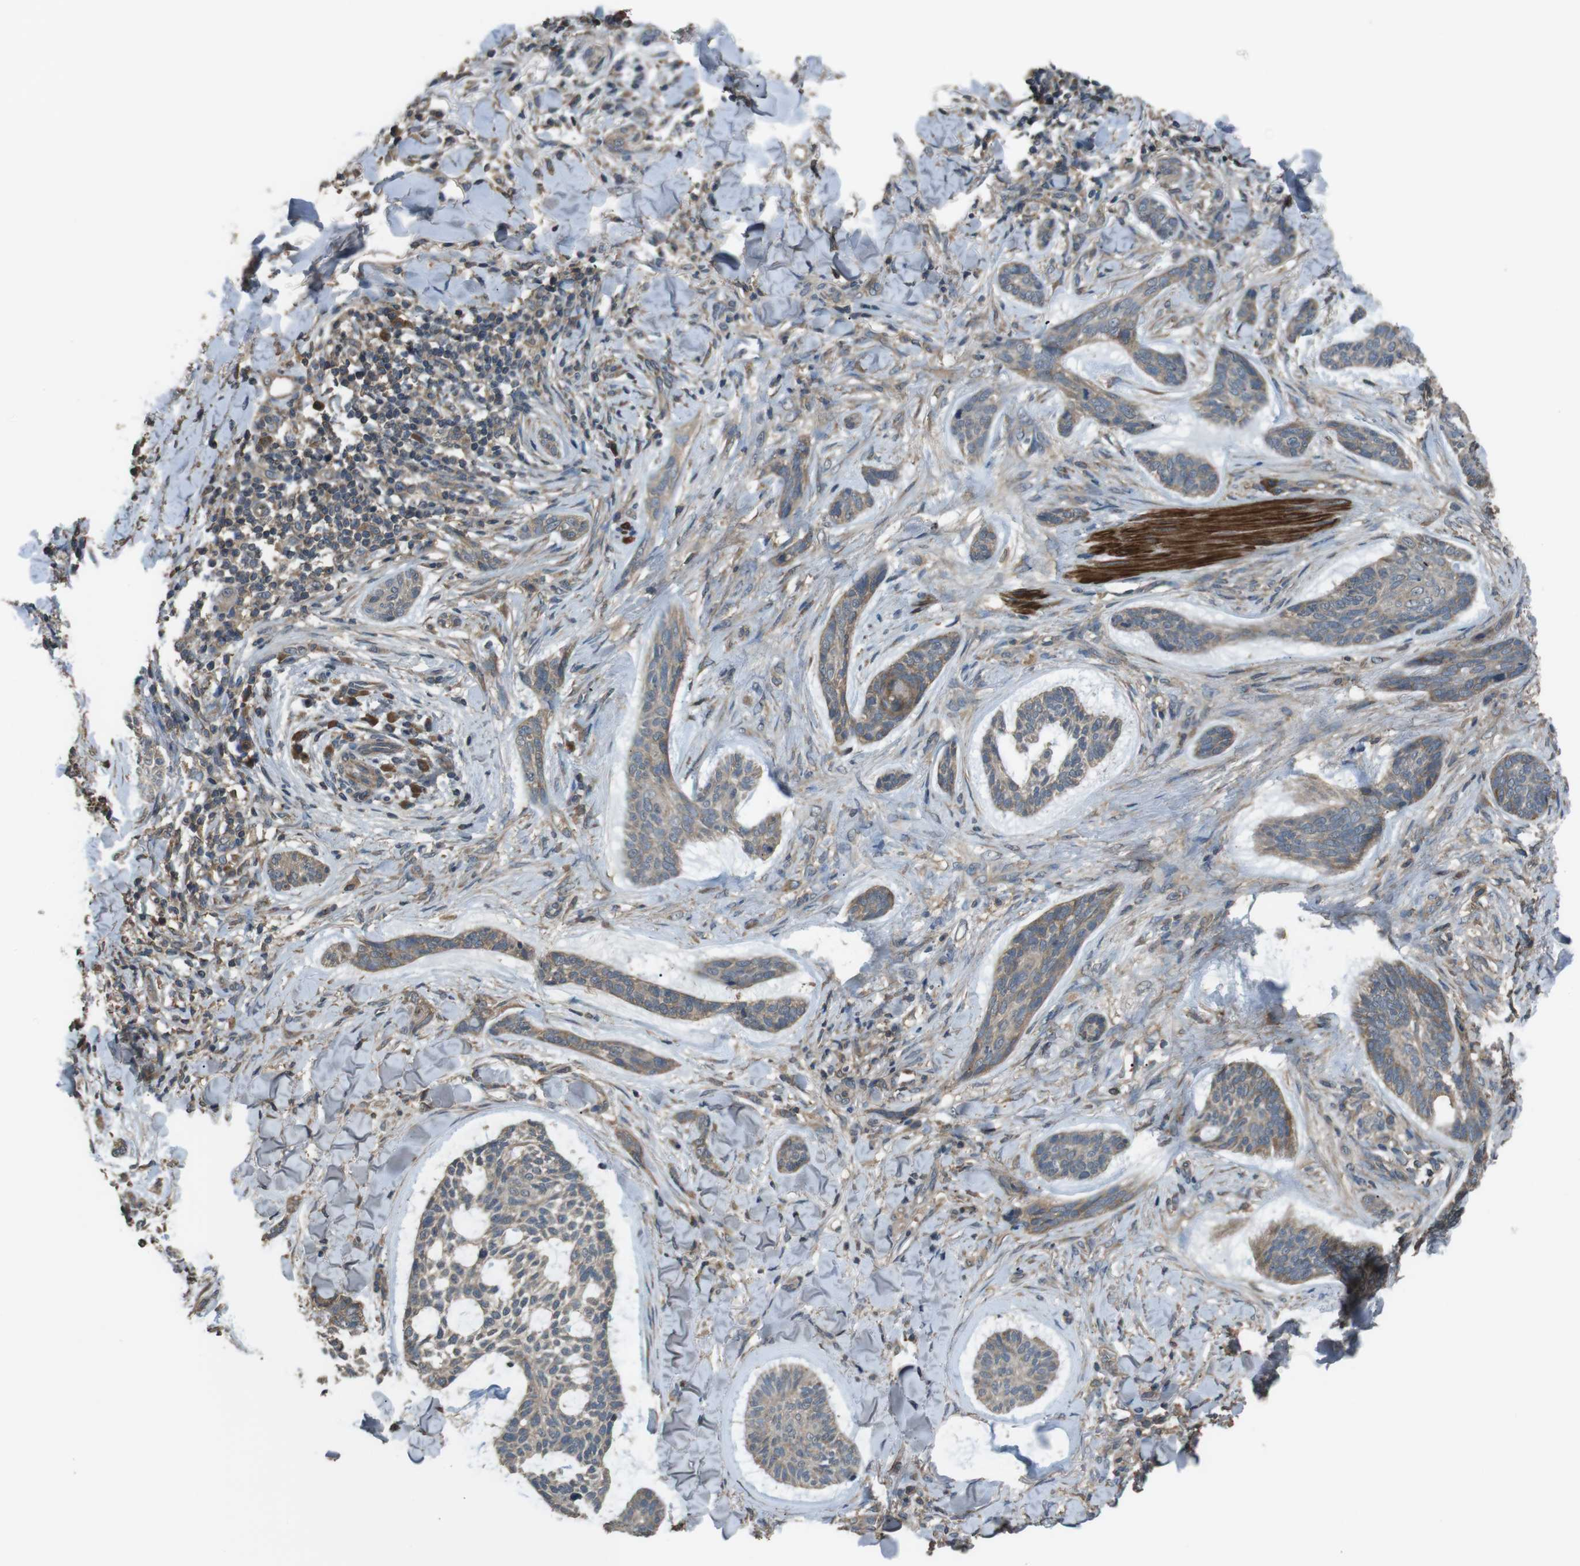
{"staining": {"intensity": "weak", "quantity": ">75%", "location": "cytoplasmic/membranous"}, "tissue": "skin cancer", "cell_type": "Tumor cells", "image_type": "cancer", "snomed": [{"axis": "morphology", "description": "Basal cell carcinoma"}, {"axis": "topography", "description": "Skin"}], "caption": "Skin cancer stained with a protein marker demonstrates weak staining in tumor cells.", "gene": "FUT2", "patient": {"sex": "male", "age": 43}}